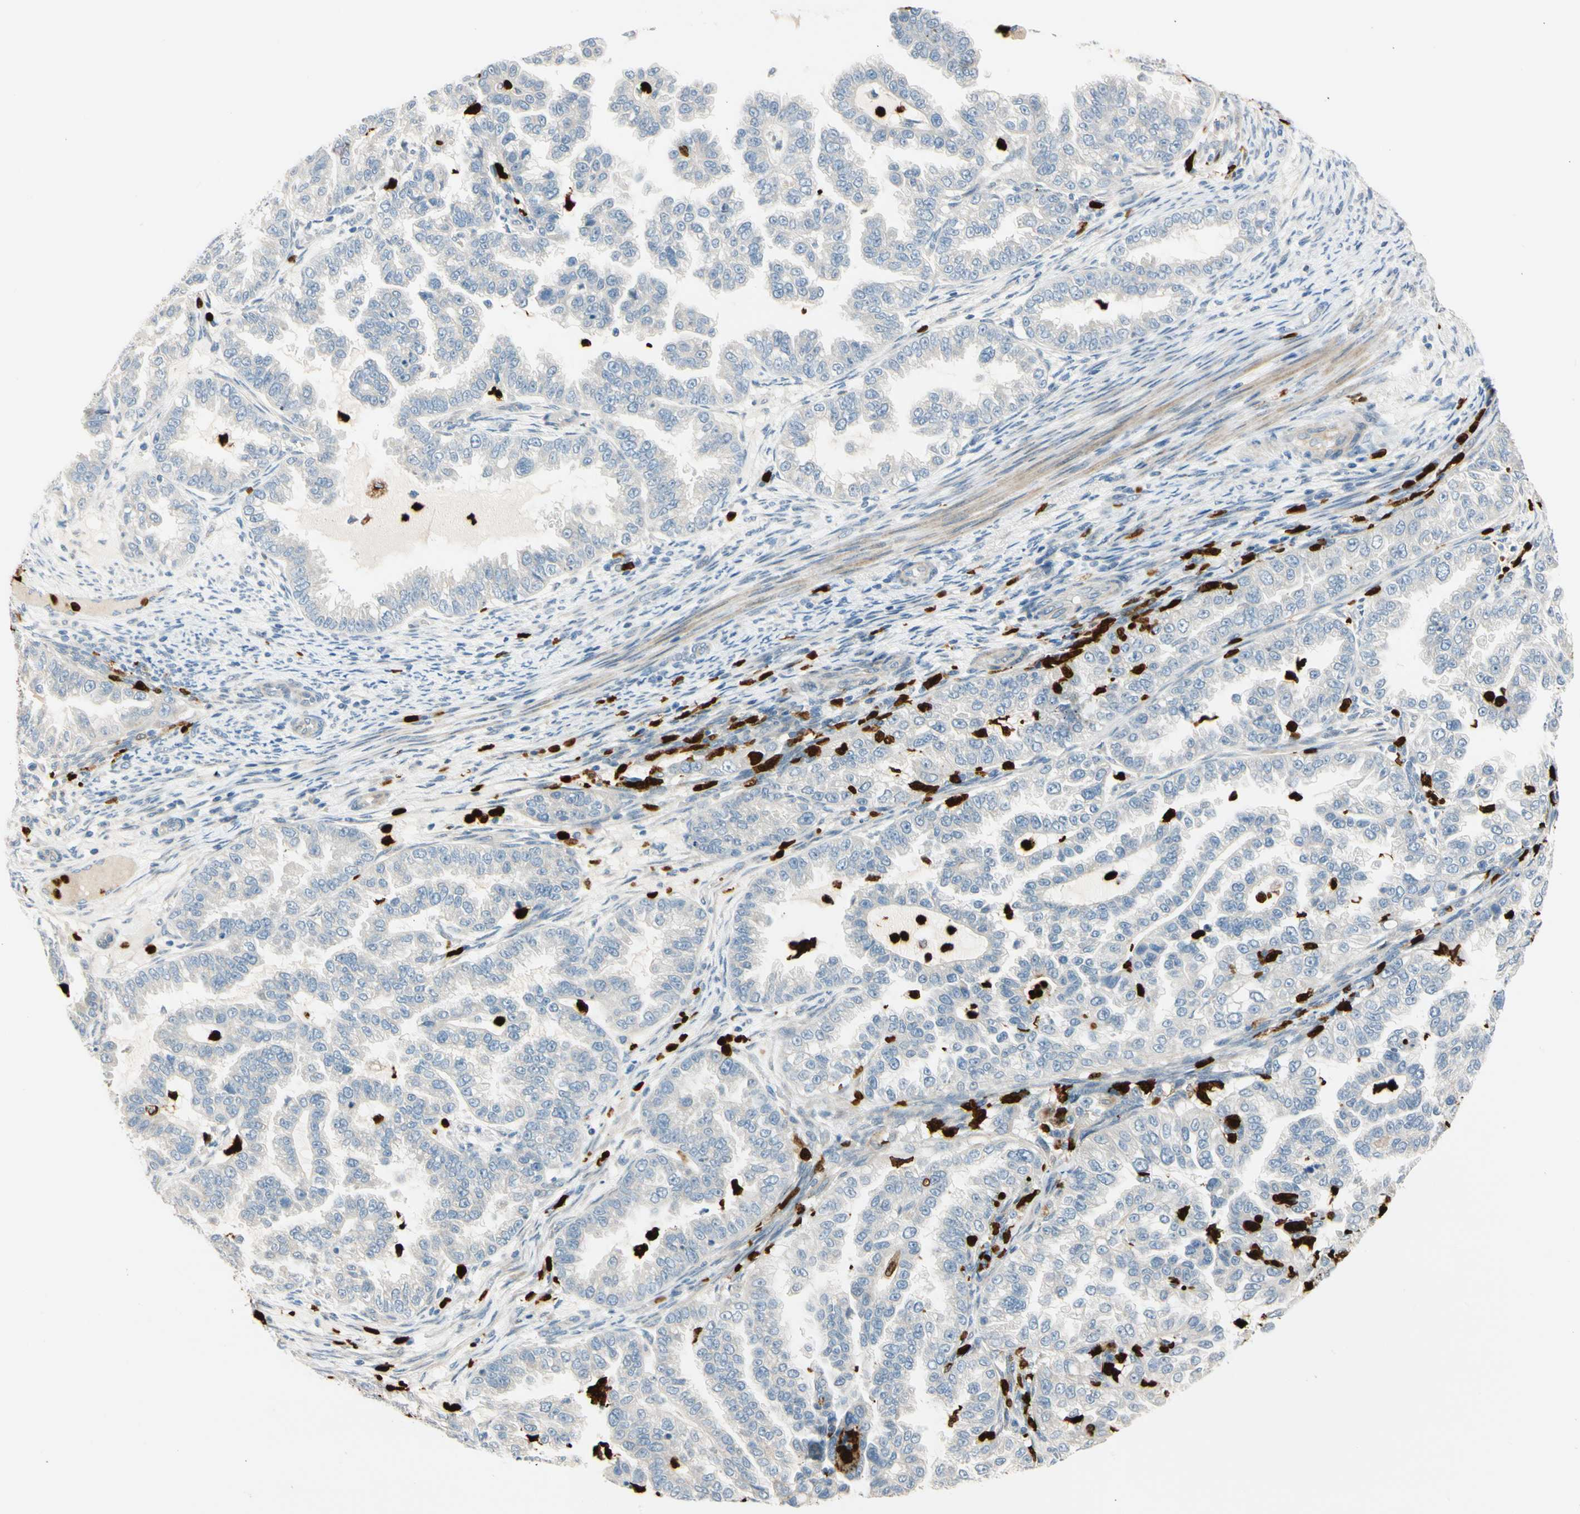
{"staining": {"intensity": "weak", "quantity": "25%-75%", "location": "cytoplasmic/membranous"}, "tissue": "endometrial cancer", "cell_type": "Tumor cells", "image_type": "cancer", "snomed": [{"axis": "morphology", "description": "Adenocarcinoma, NOS"}, {"axis": "topography", "description": "Endometrium"}], "caption": "IHC (DAB) staining of endometrial cancer (adenocarcinoma) displays weak cytoplasmic/membranous protein staining in about 25%-75% of tumor cells.", "gene": "TRAF5", "patient": {"sex": "female", "age": 85}}